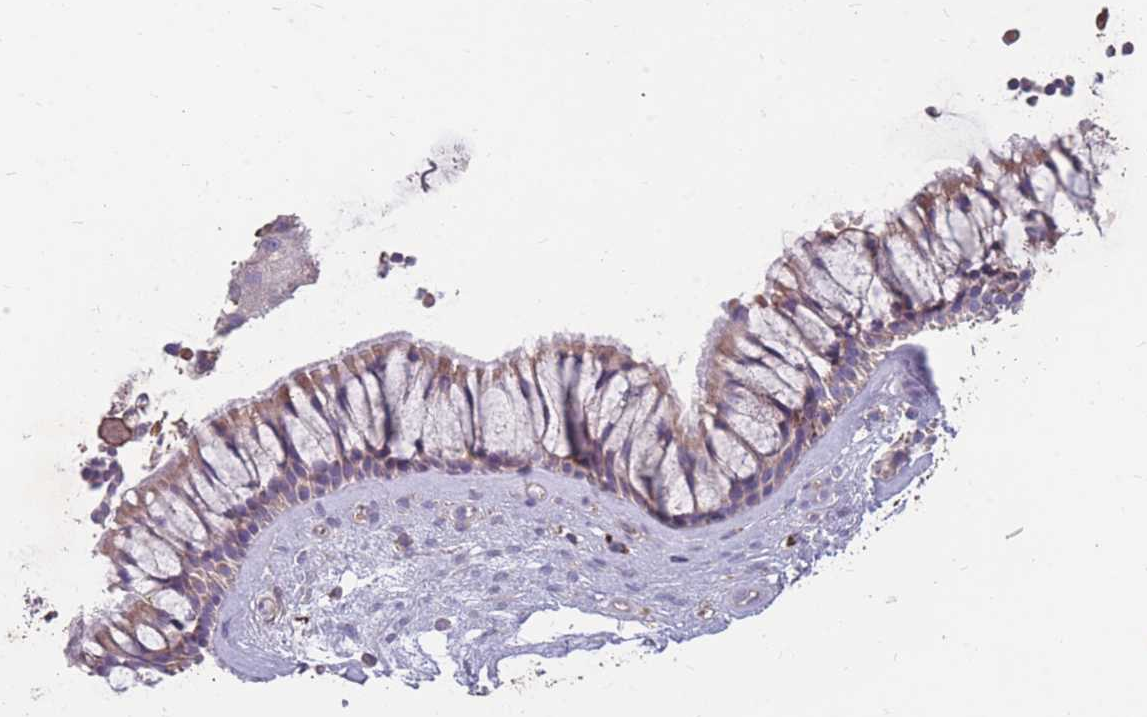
{"staining": {"intensity": "weak", "quantity": ">75%", "location": "cytoplasmic/membranous"}, "tissue": "nasopharynx", "cell_type": "Respiratory epithelial cells", "image_type": "normal", "snomed": [{"axis": "morphology", "description": "Normal tissue, NOS"}, {"axis": "topography", "description": "Nasopharynx"}], "caption": "DAB immunohistochemical staining of unremarkable nasopharynx exhibits weak cytoplasmic/membranous protein staining in about >75% of respiratory epithelial cells. The protein of interest is stained brown, and the nuclei are stained in blue (DAB (3,3'-diaminobenzidine) IHC with brightfield microscopy, high magnification).", "gene": "CD33", "patient": {"sex": "male", "age": 64}}